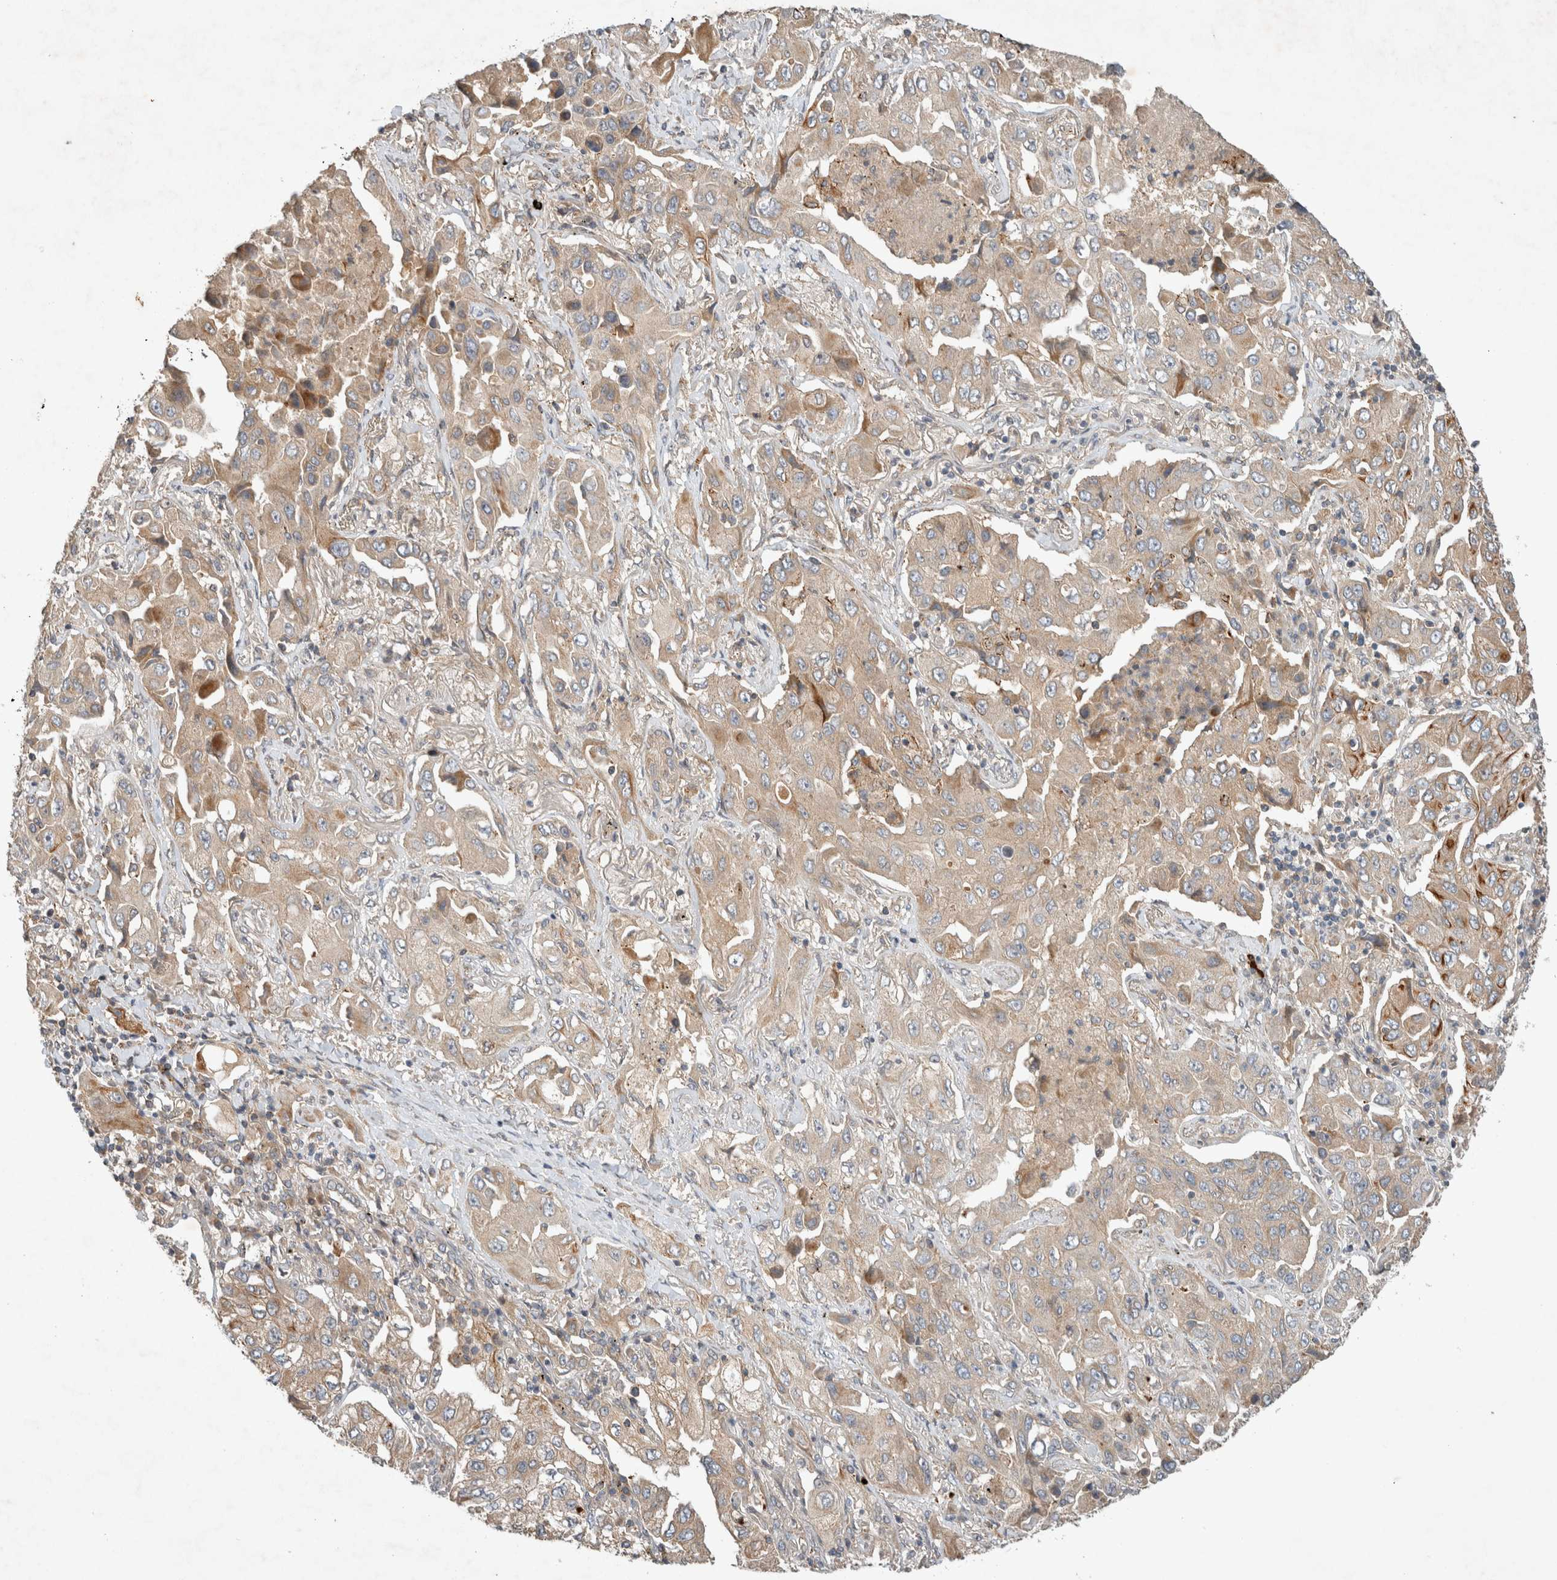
{"staining": {"intensity": "weak", "quantity": ">75%", "location": "cytoplasmic/membranous"}, "tissue": "lung cancer", "cell_type": "Tumor cells", "image_type": "cancer", "snomed": [{"axis": "morphology", "description": "Adenocarcinoma, NOS"}, {"axis": "topography", "description": "Lung"}], "caption": "Immunohistochemistry (IHC) of human adenocarcinoma (lung) shows low levels of weak cytoplasmic/membranous expression in about >75% of tumor cells. Immunohistochemistry stains the protein of interest in brown and the nuclei are stained blue.", "gene": "ARMC9", "patient": {"sex": "female", "age": 65}}